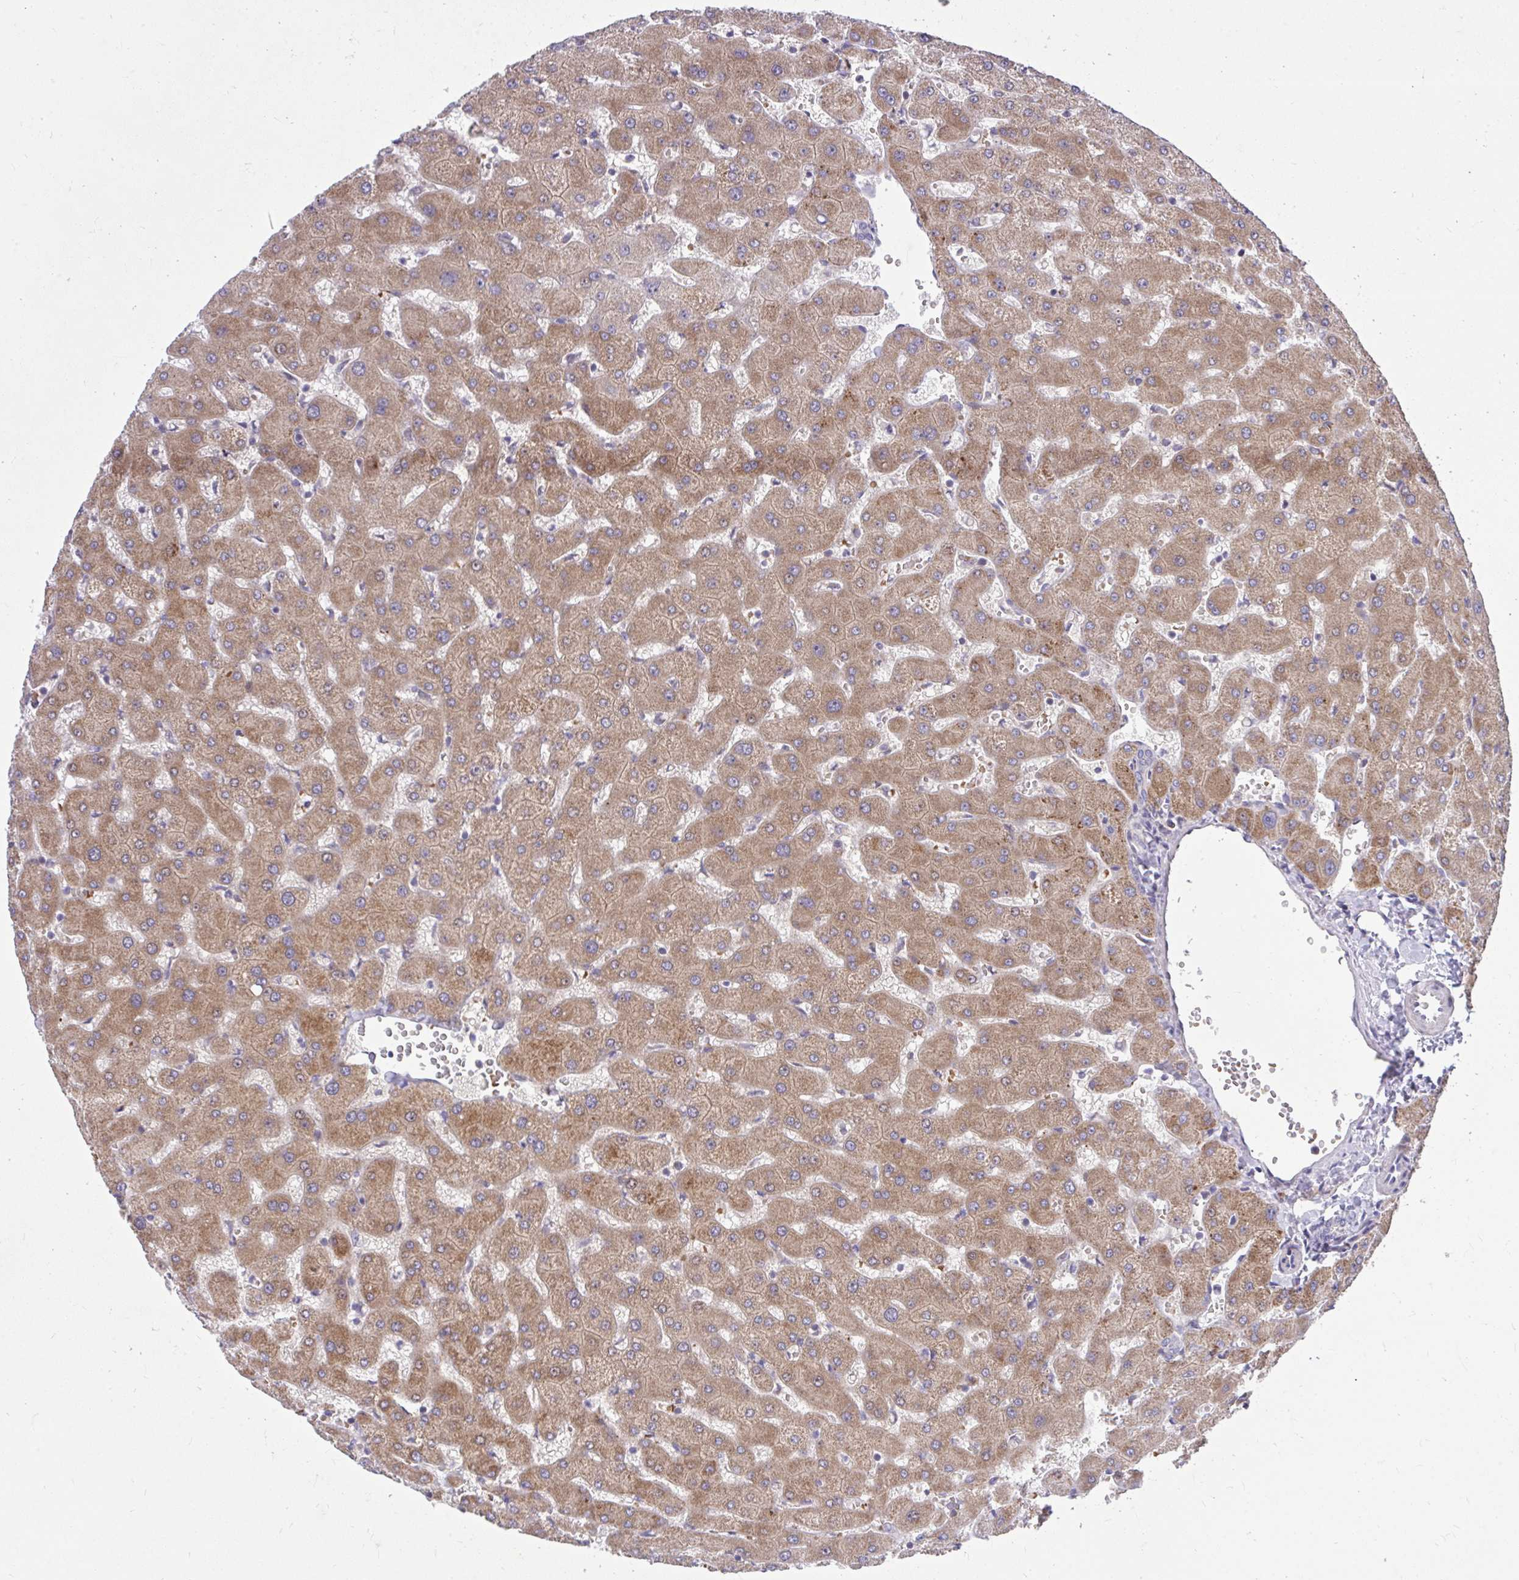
{"staining": {"intensity": "negative", "quantity": "none", "location": "none"}, "tissue": "liver", "cell_type": "Cholangiocytes", "image_type": "normal", "snomed": [{"axis": "morphology", "description": "Normal tissue, NOS"}, {"axis": "topography", "description": "Liver"}], "caption": "Liver stained for a protein using immunohistochemistry displays no expression cholangiocytes.", "gene": "DPY19L1", "patient": {"sex": "female", "age": 63}}